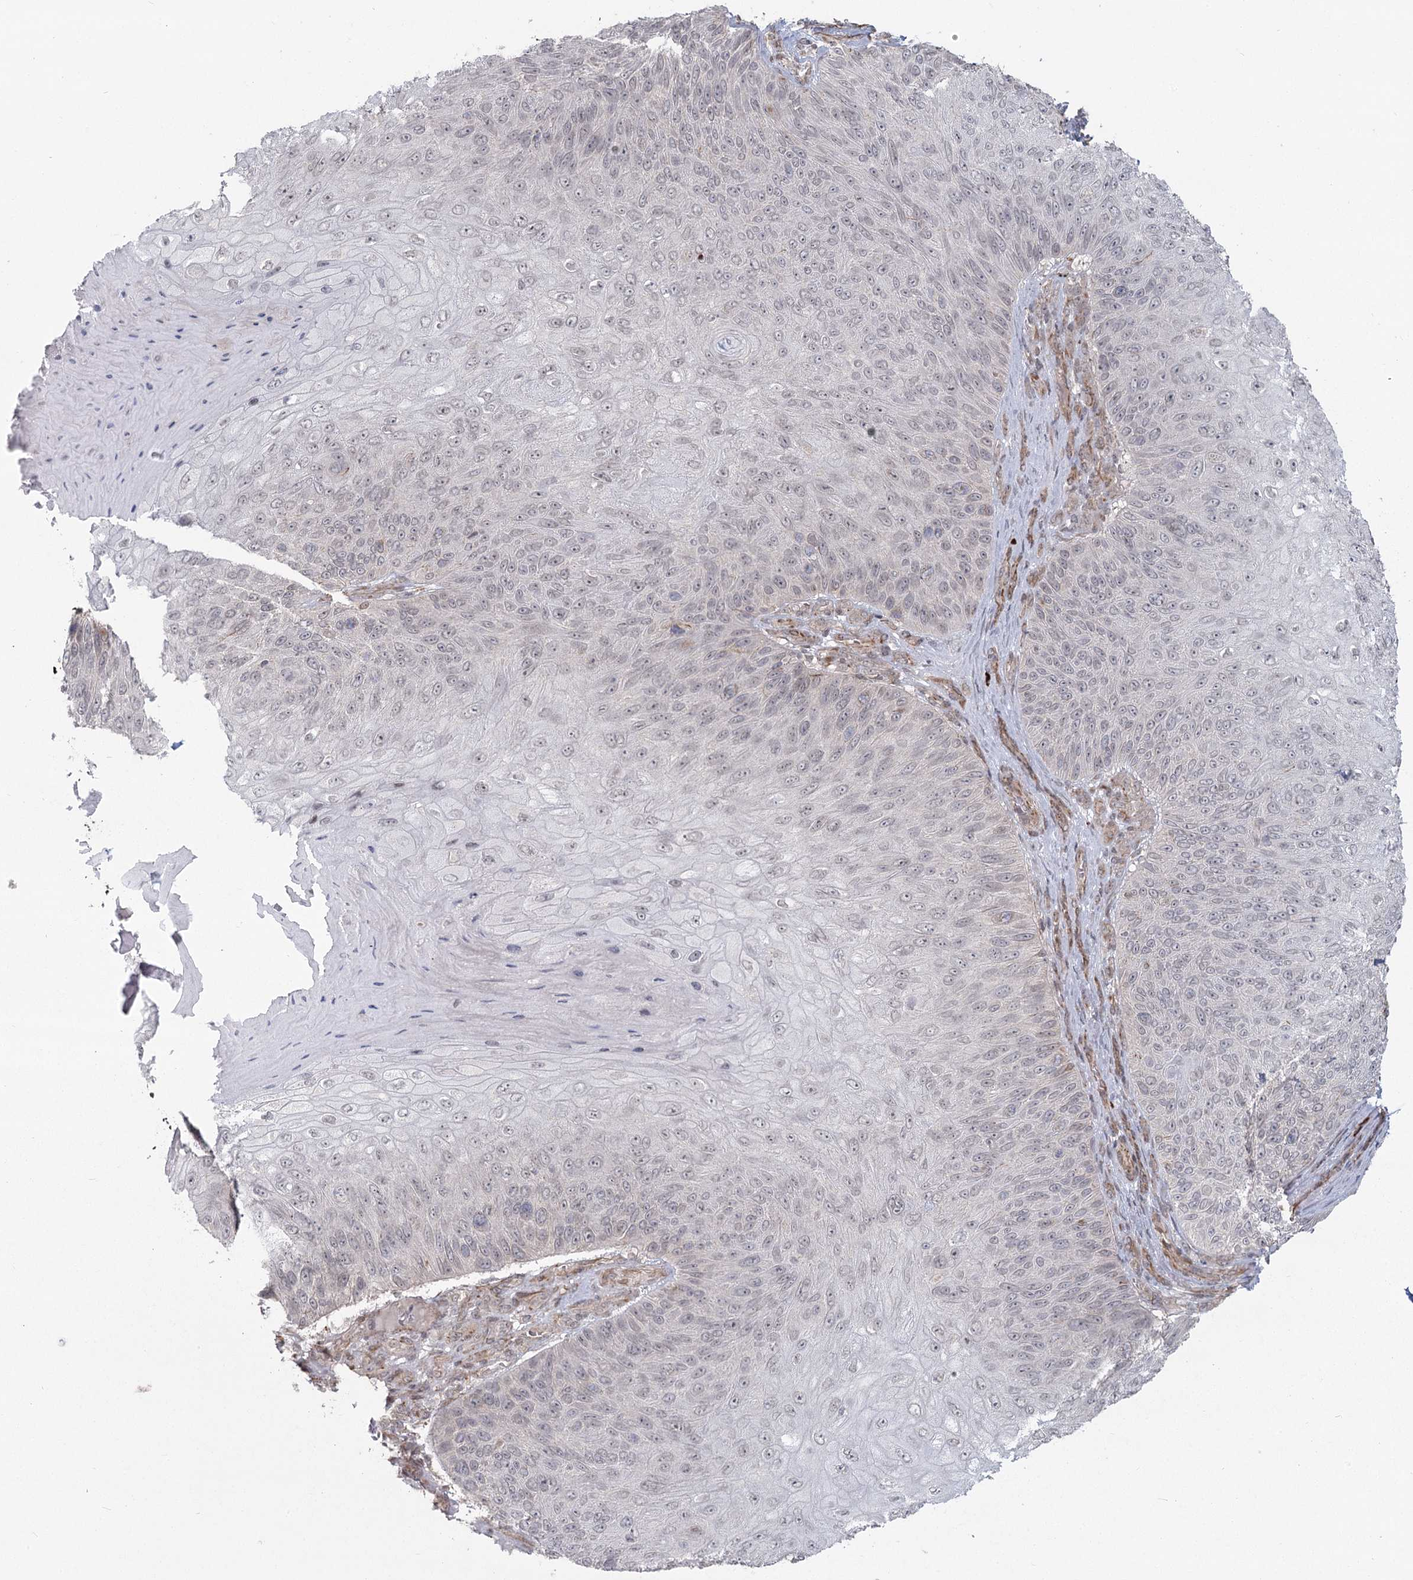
{"staining": {"intensity": "negative", "quantity": "none", "location": "none"}, "tissue": "skin cancer", "cell_type": "Tumor cells", "image_type": "cancer", "snomed": [{"axis": "morphology", "description": "Squamous cell carcinoma, NOS"}, {"axis": "topography", "description": "Skin"}], "caption": "Immunohistochemistry micrograph of neoplastic tissue: skin squamous cell carcinoma stained with DAB displays no significant protein staining in tumor cells.", "gene": "AP2M1", "patient": {"sex": "female", "age": 88}}